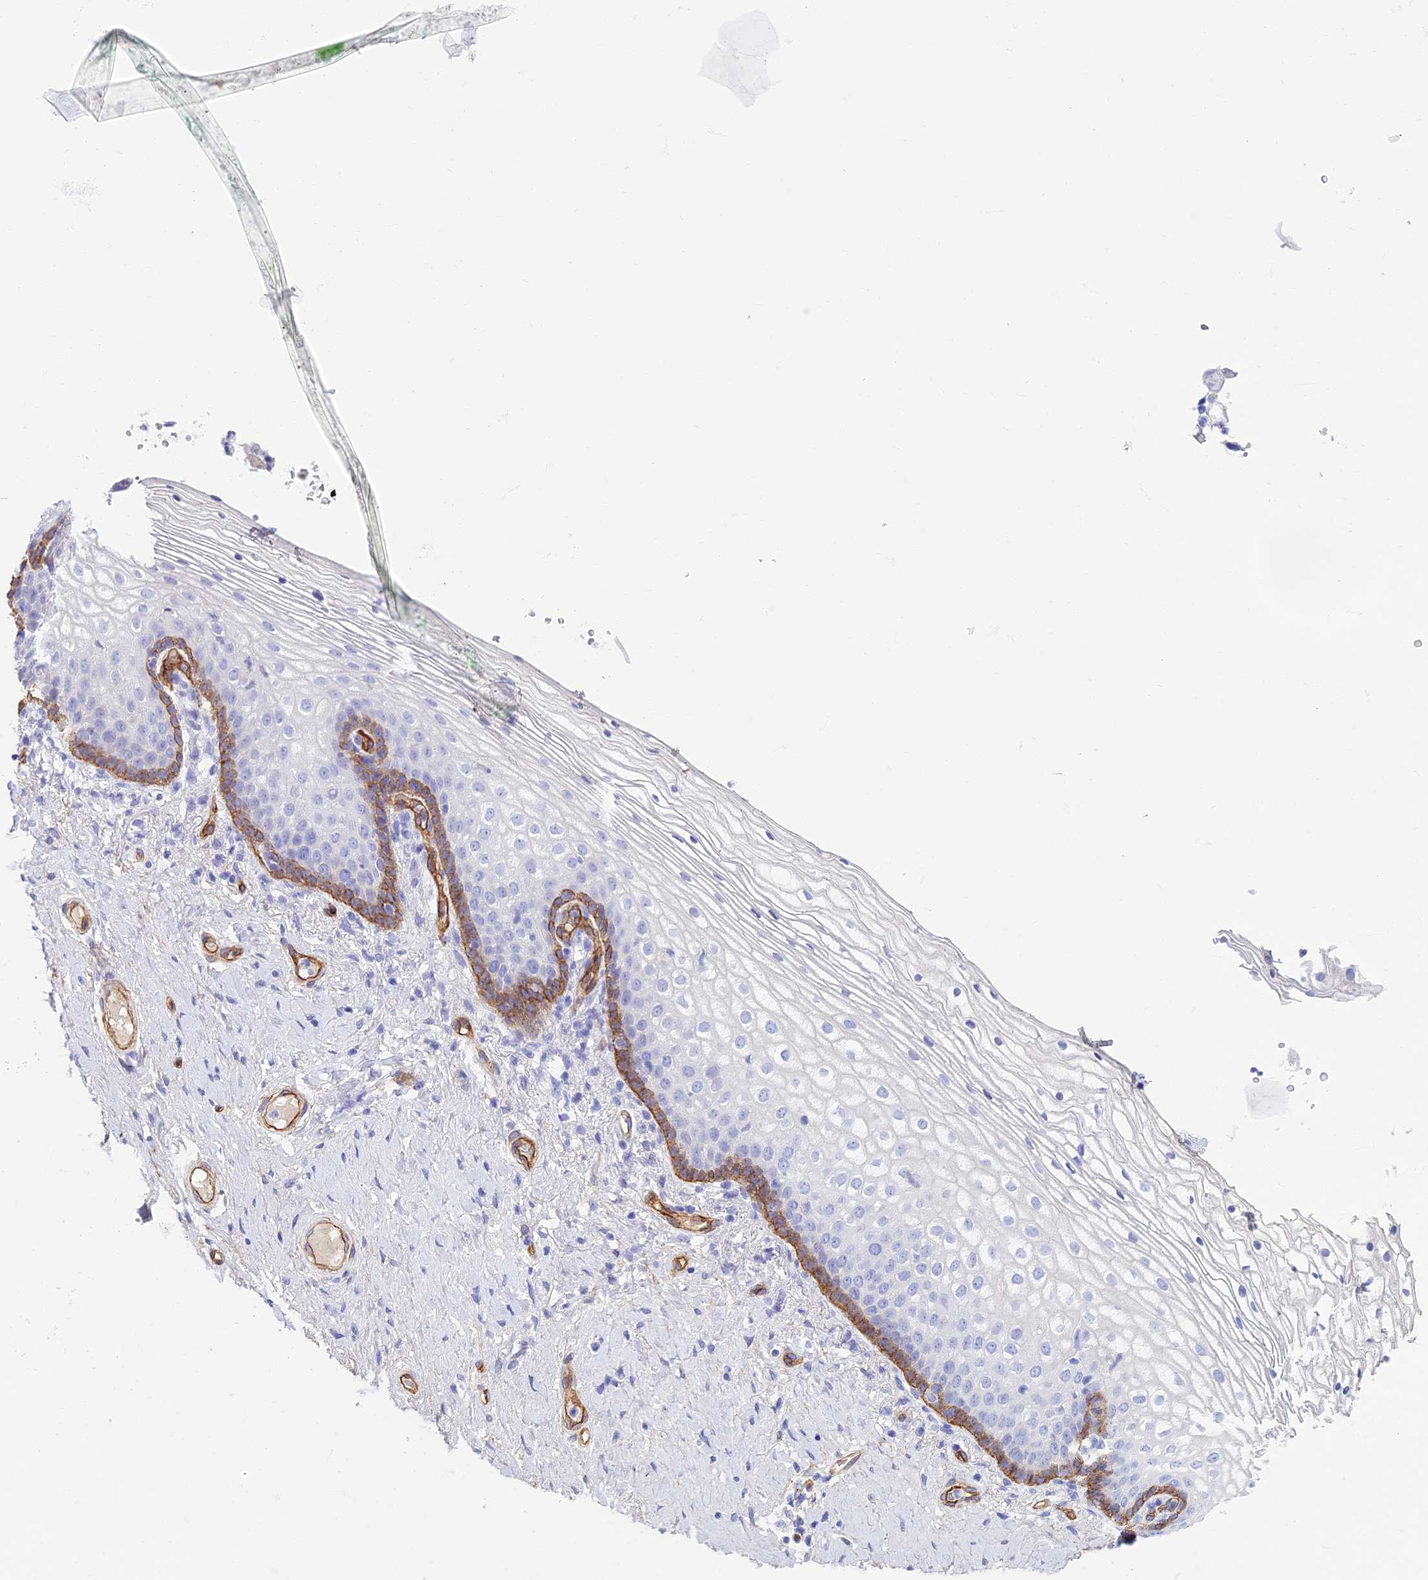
{"staining": {"intensity": "moderate", "quantity": "<25%", "location": "cytoplasmic/membranous"}, "tissue": "vagina", "cell_type": "Squamous epithelial cells", "image_type": "normal", "snomed": [{"axis": "morphology", "description": "Normal tissue, NOS"}, {"axis": "topography", "description": "Vagina"}], "caption": "High-power microscopy captured an immunohistochemistry (IHC) photomicrograph of normal vagina, revealing moderate cytoplasmic/membranous staining in approximately <25% of squamous epithelial cells.", "gene": "ETFRF1", "patient": {"sex": "female", "age": 60}}